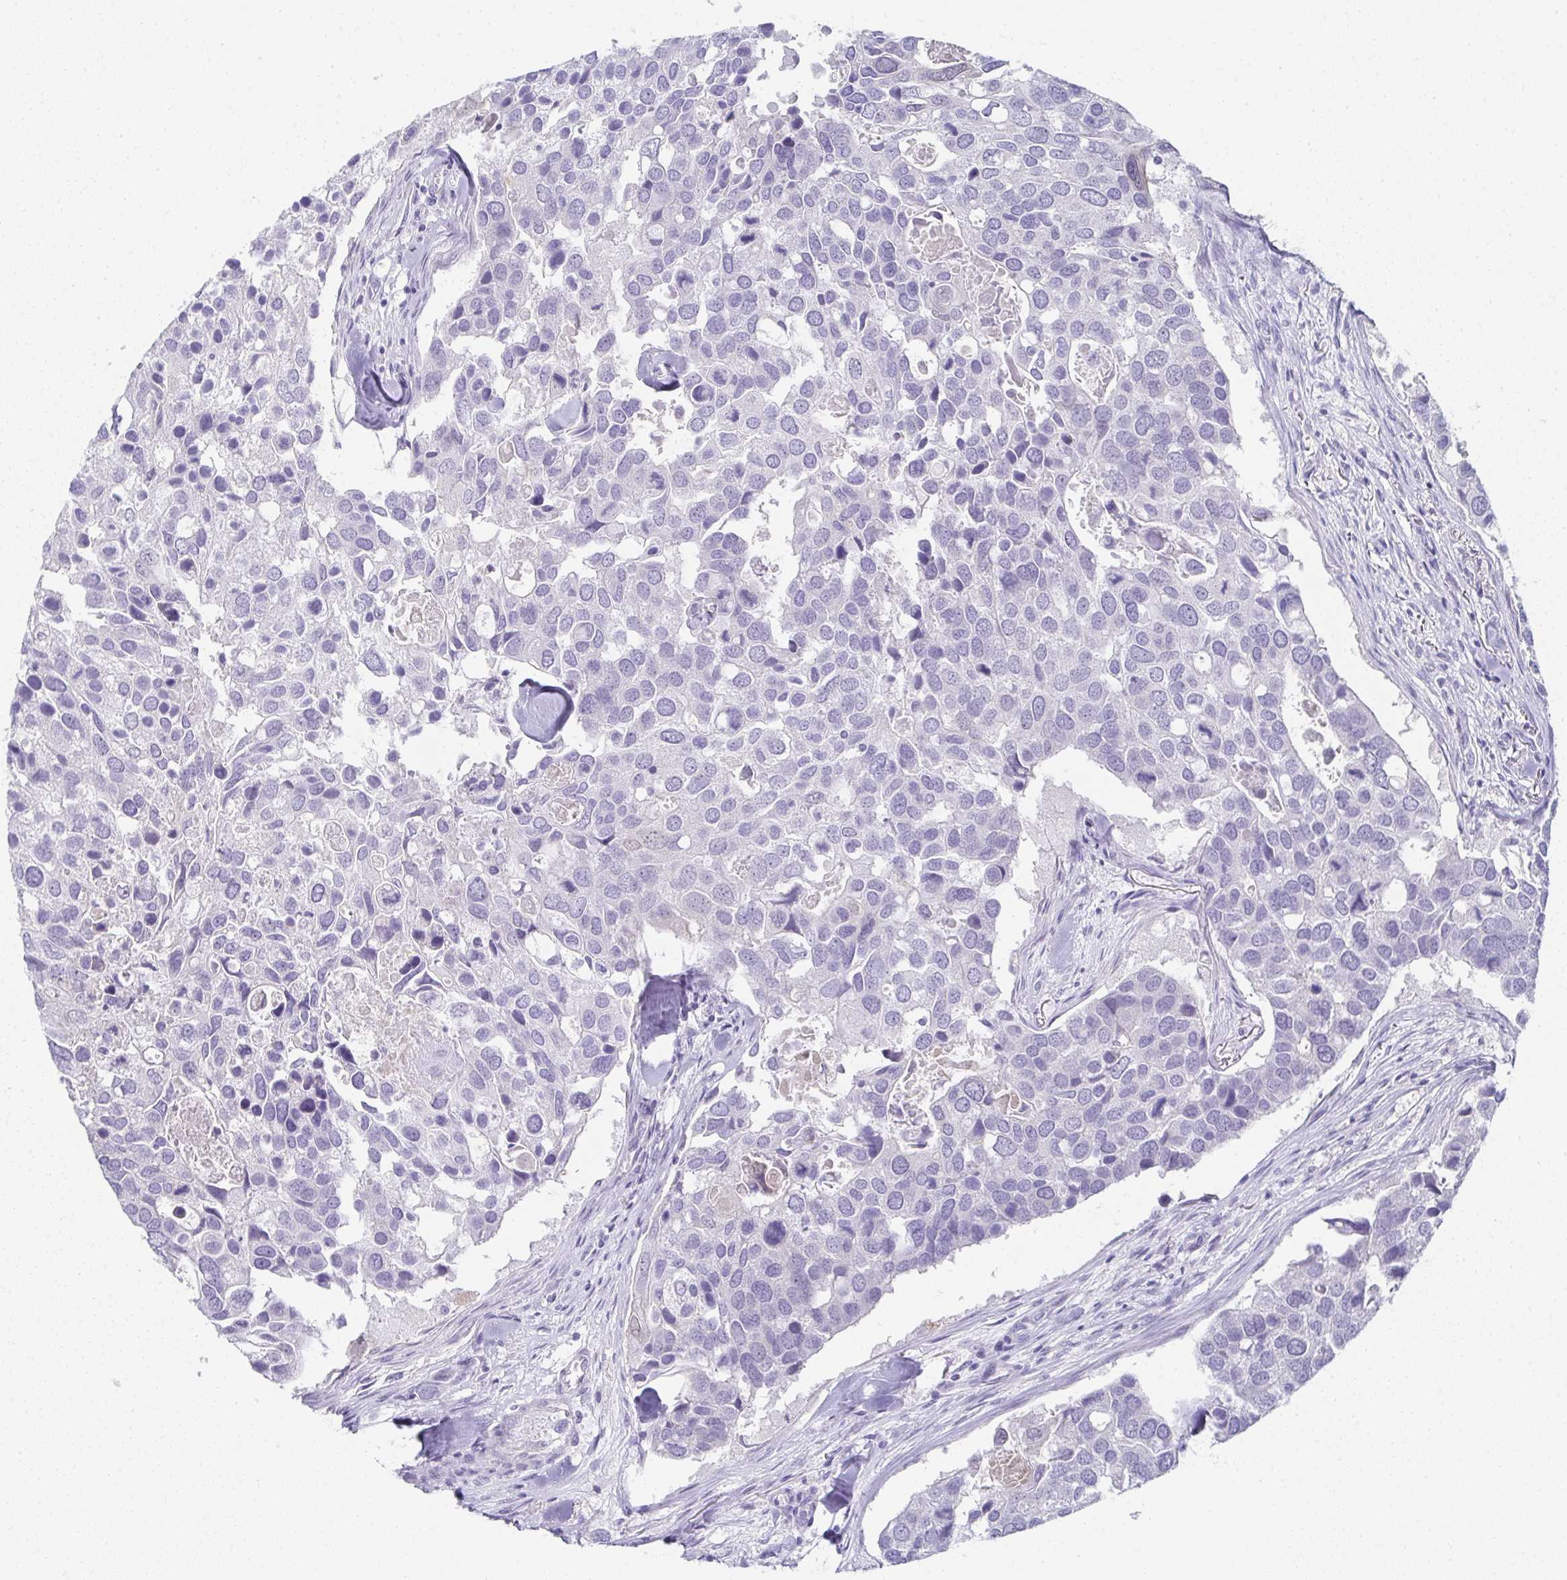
{"staining": {"intensity": "negative", "quantity": "none", "location": "none"}, "tissue": "breast cancer", "cell_type": "Tumor cells", "image_type": "cancer", "snomed": [{"axis": "morphology", "description": "Duct carcinoma"}, {"axis": "topography", "description": "Breast"}], "caption": "Immunohistochemistry of human infiltrating ductal carcinoma (breast) exhibits no expression in tumor cells.", "gene": "RBP1", "patient": {"sex": "female", "age": 83}}